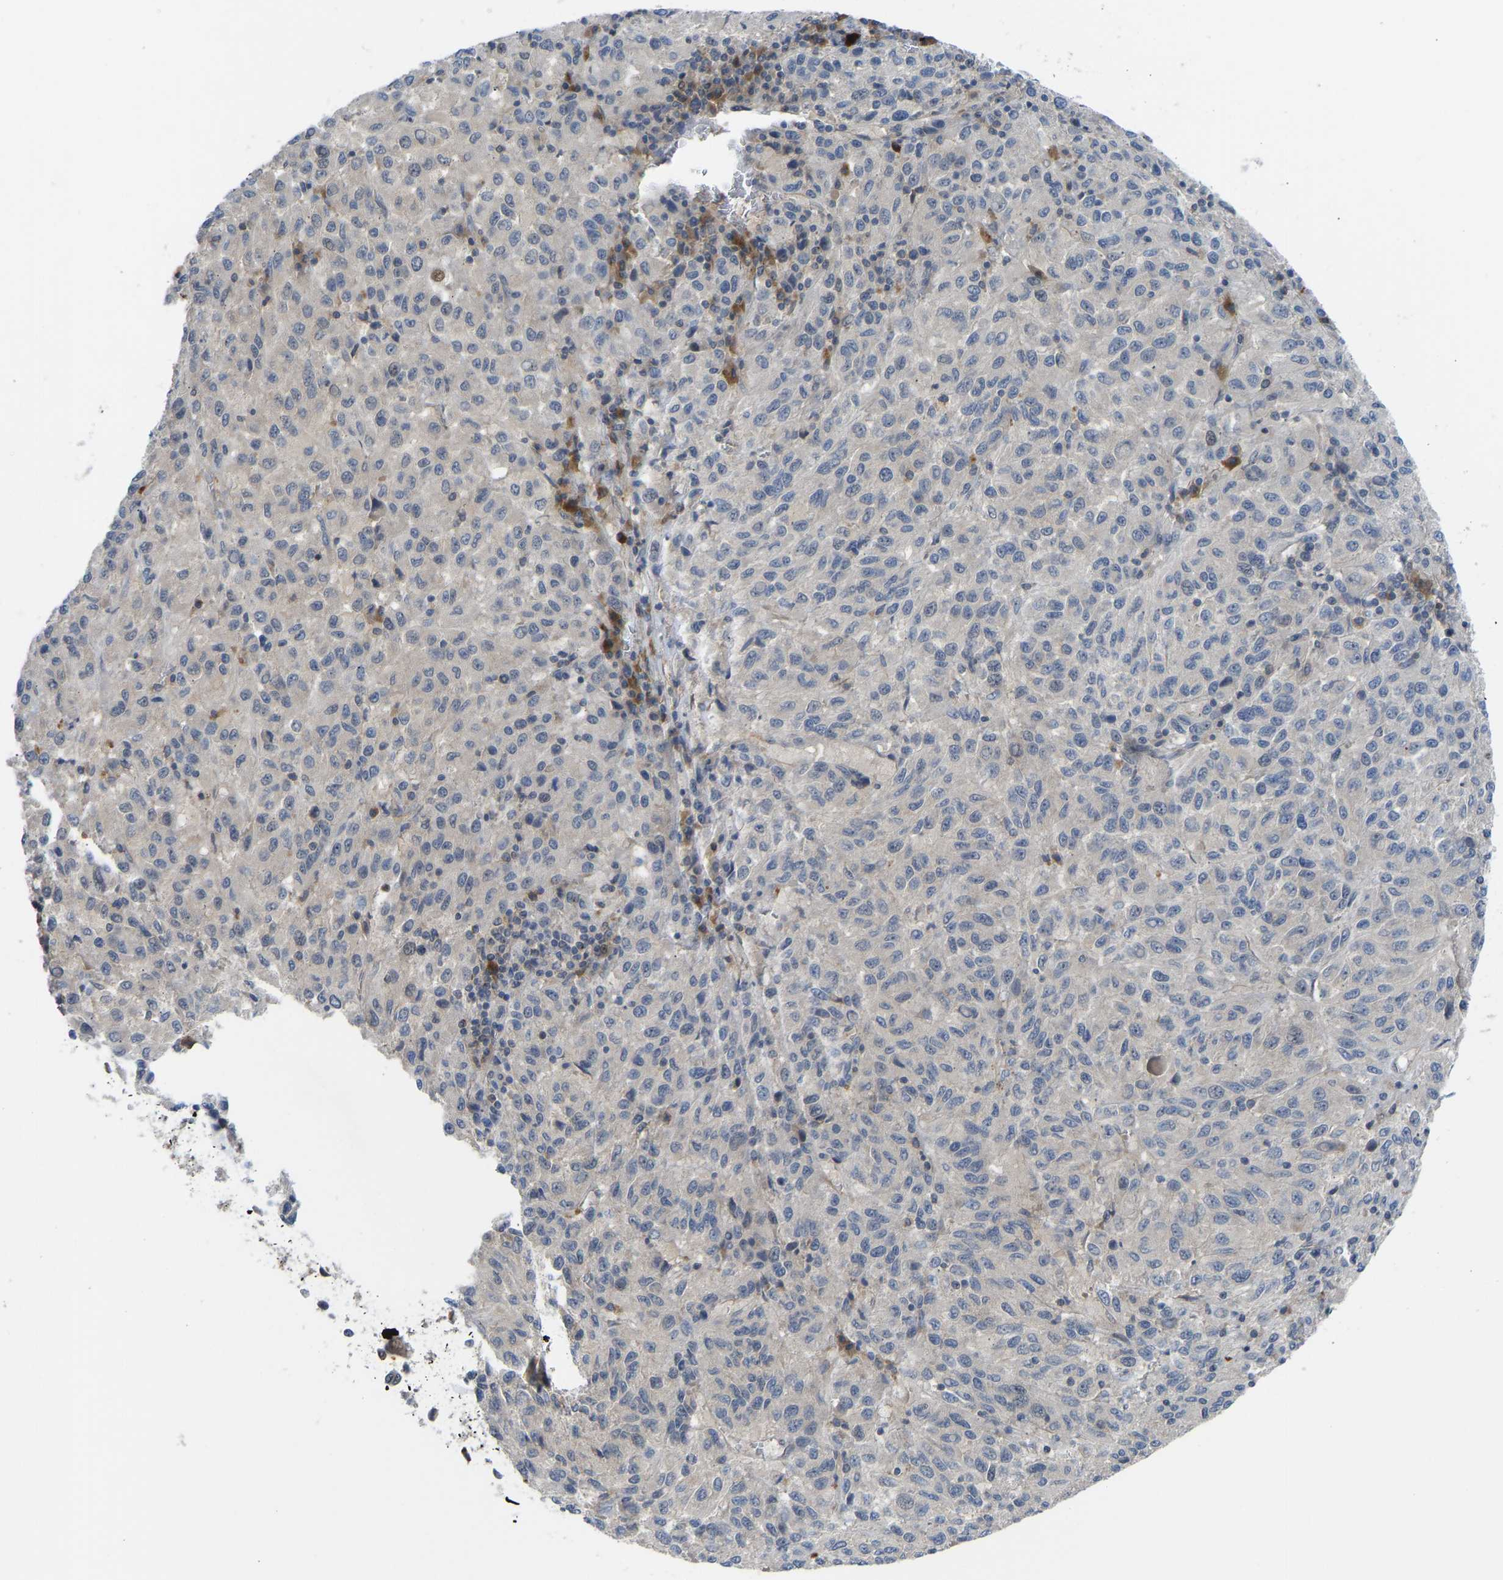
{"staining": {"intensity": "negative", "quantity": "none", "location": "none"}, "tissue": "melanoma", "cell_type": "Tumor cells", "image_type": "cancer", "snomed": [{"axis": "morphology", "description": "Malignant melanoma, Metastatic site"}, {"axis": "topography", "description": "Lung"}], "caption": "Tumor cells are negative for brown protein staining in melanoma.", "gene": "ZNF251", "patient": {"sex": "male", "age": 64}}